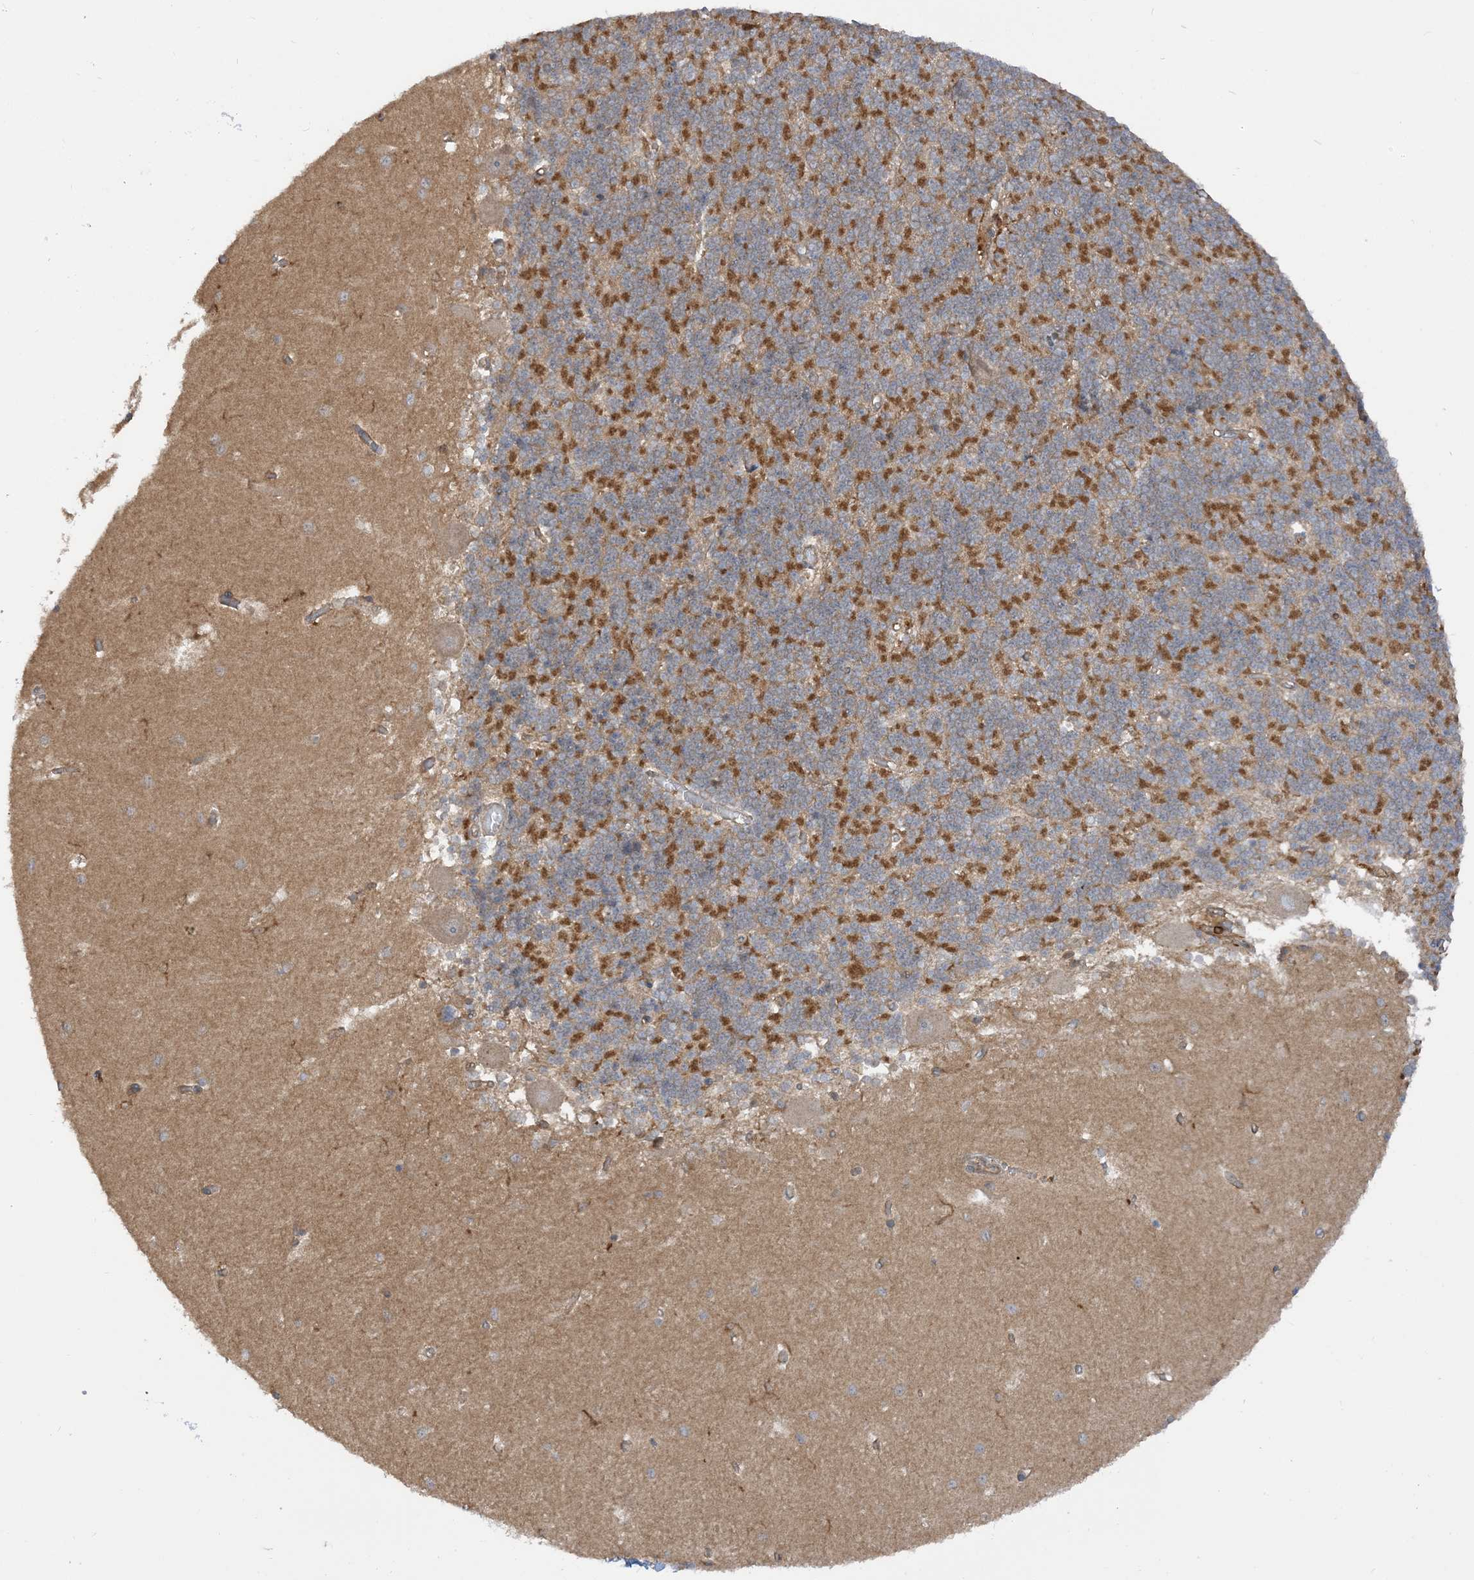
{"staining": {"intensity": "moderate", "quantity": "<25%", "location": "cytoplasmic/membranous"}, "tissue": "cerebellum", "cell_type": "Cells in granular layer", "image_type": "normal", "snomed": [{"axis": "morphology", "description": "Normal tissue, NOS"}, {"axis": "topography", "description": "Cerebellum"}], "caption": "Immunohistochemistry (DAB) staining of normal cerebellum demonstrates moderate cytoplasmic/membranous protein expression in about <25% of cells in granular layer.", "gene": "CAPZB", "patient": {"sex": "male", "age": 37}}